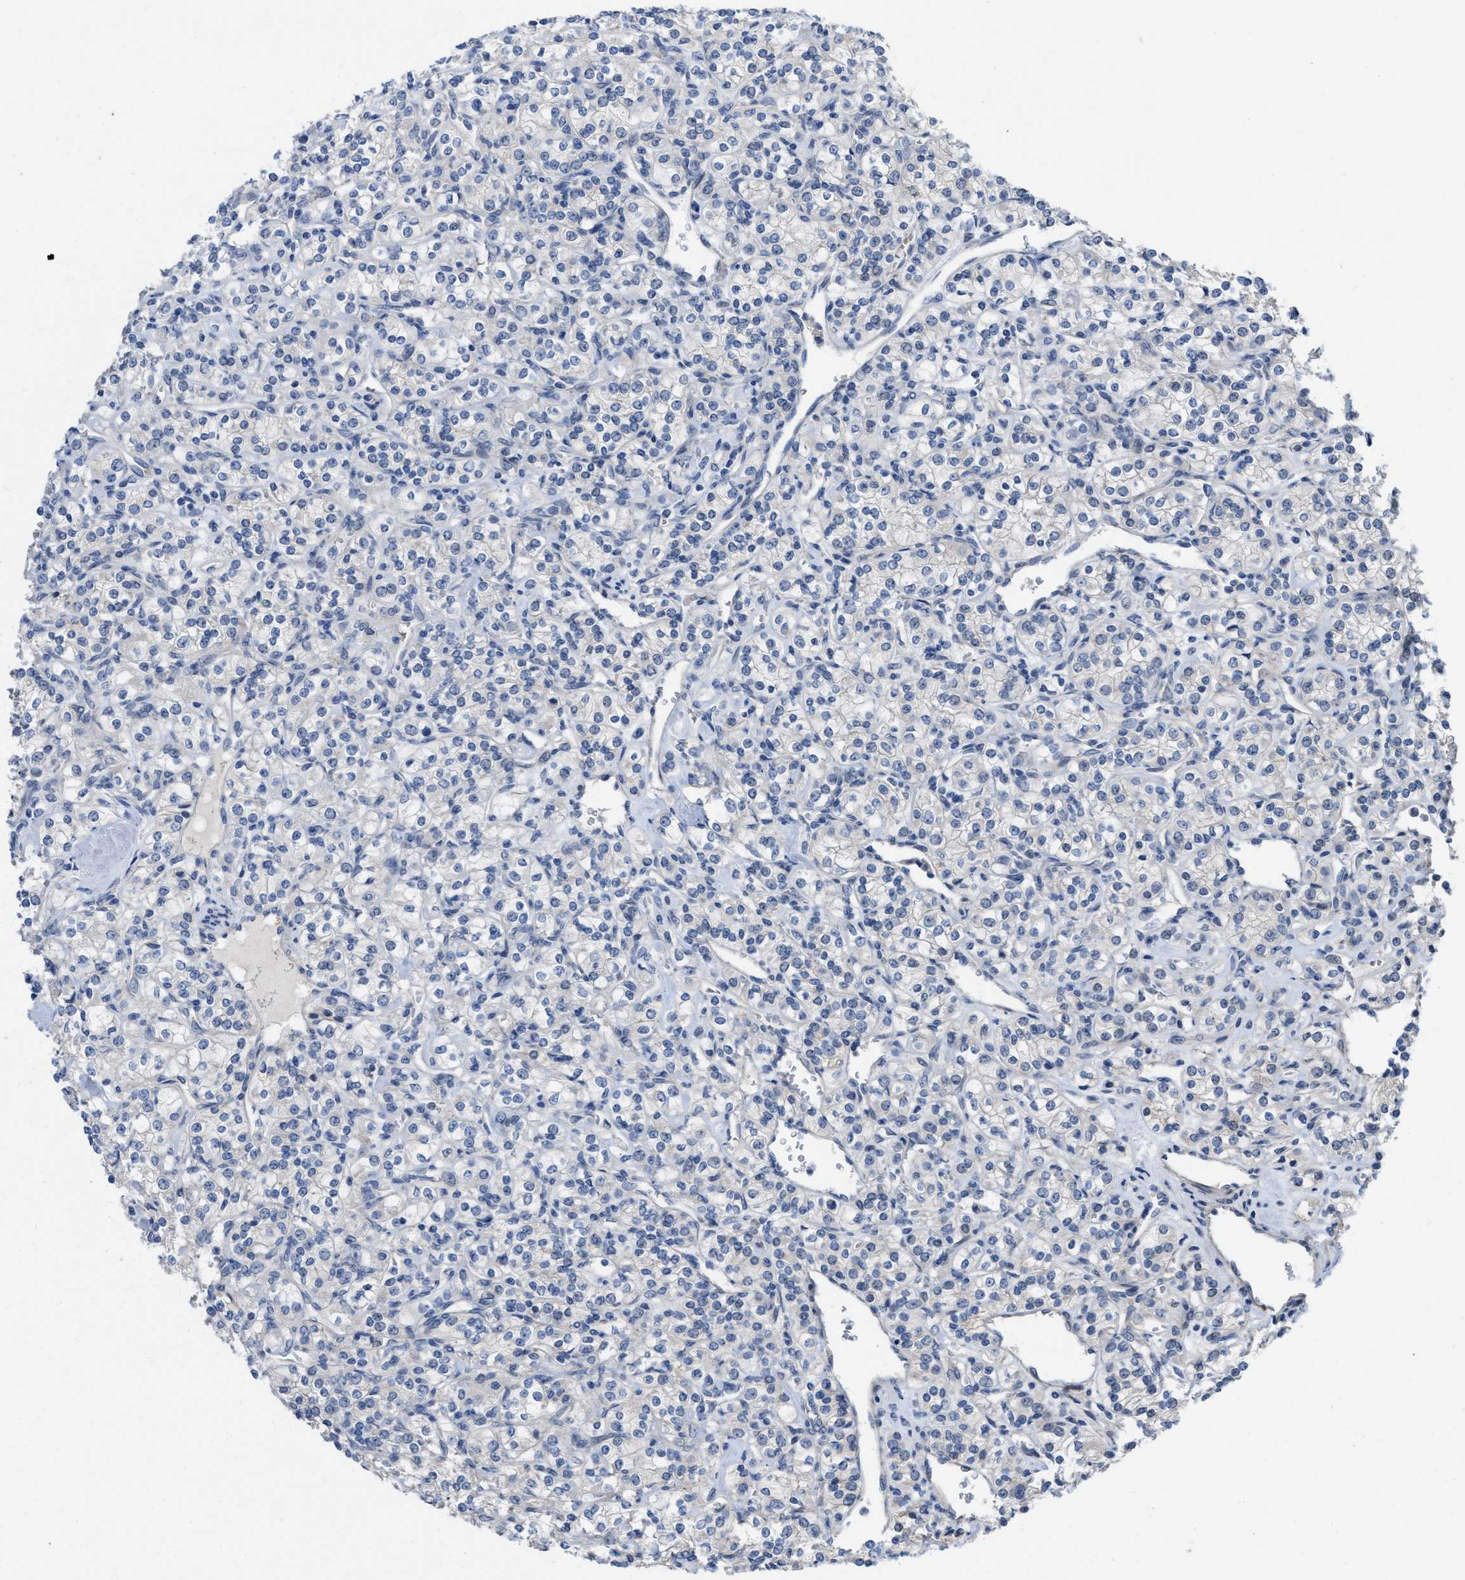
{"staining": {"intensity": "negative", "quantity": "none", "location": "none"}, "tissue": "renal cancer", "cell_type": "Tumor cells", "image_type": "cancer", "snomed": [{"axis": "morphology", "description": "Adenocarcinoma, NOS"}, {"axis": "topography", "description": "Kidney"}], "caption": "High power microscopy photomicrograph of an IHC image of renal cancer (adenocarcinoma), revealing no significant staining in tumor cells.", "gene": "CDPF1", "patient": {"sex": "male", "age": 77}}